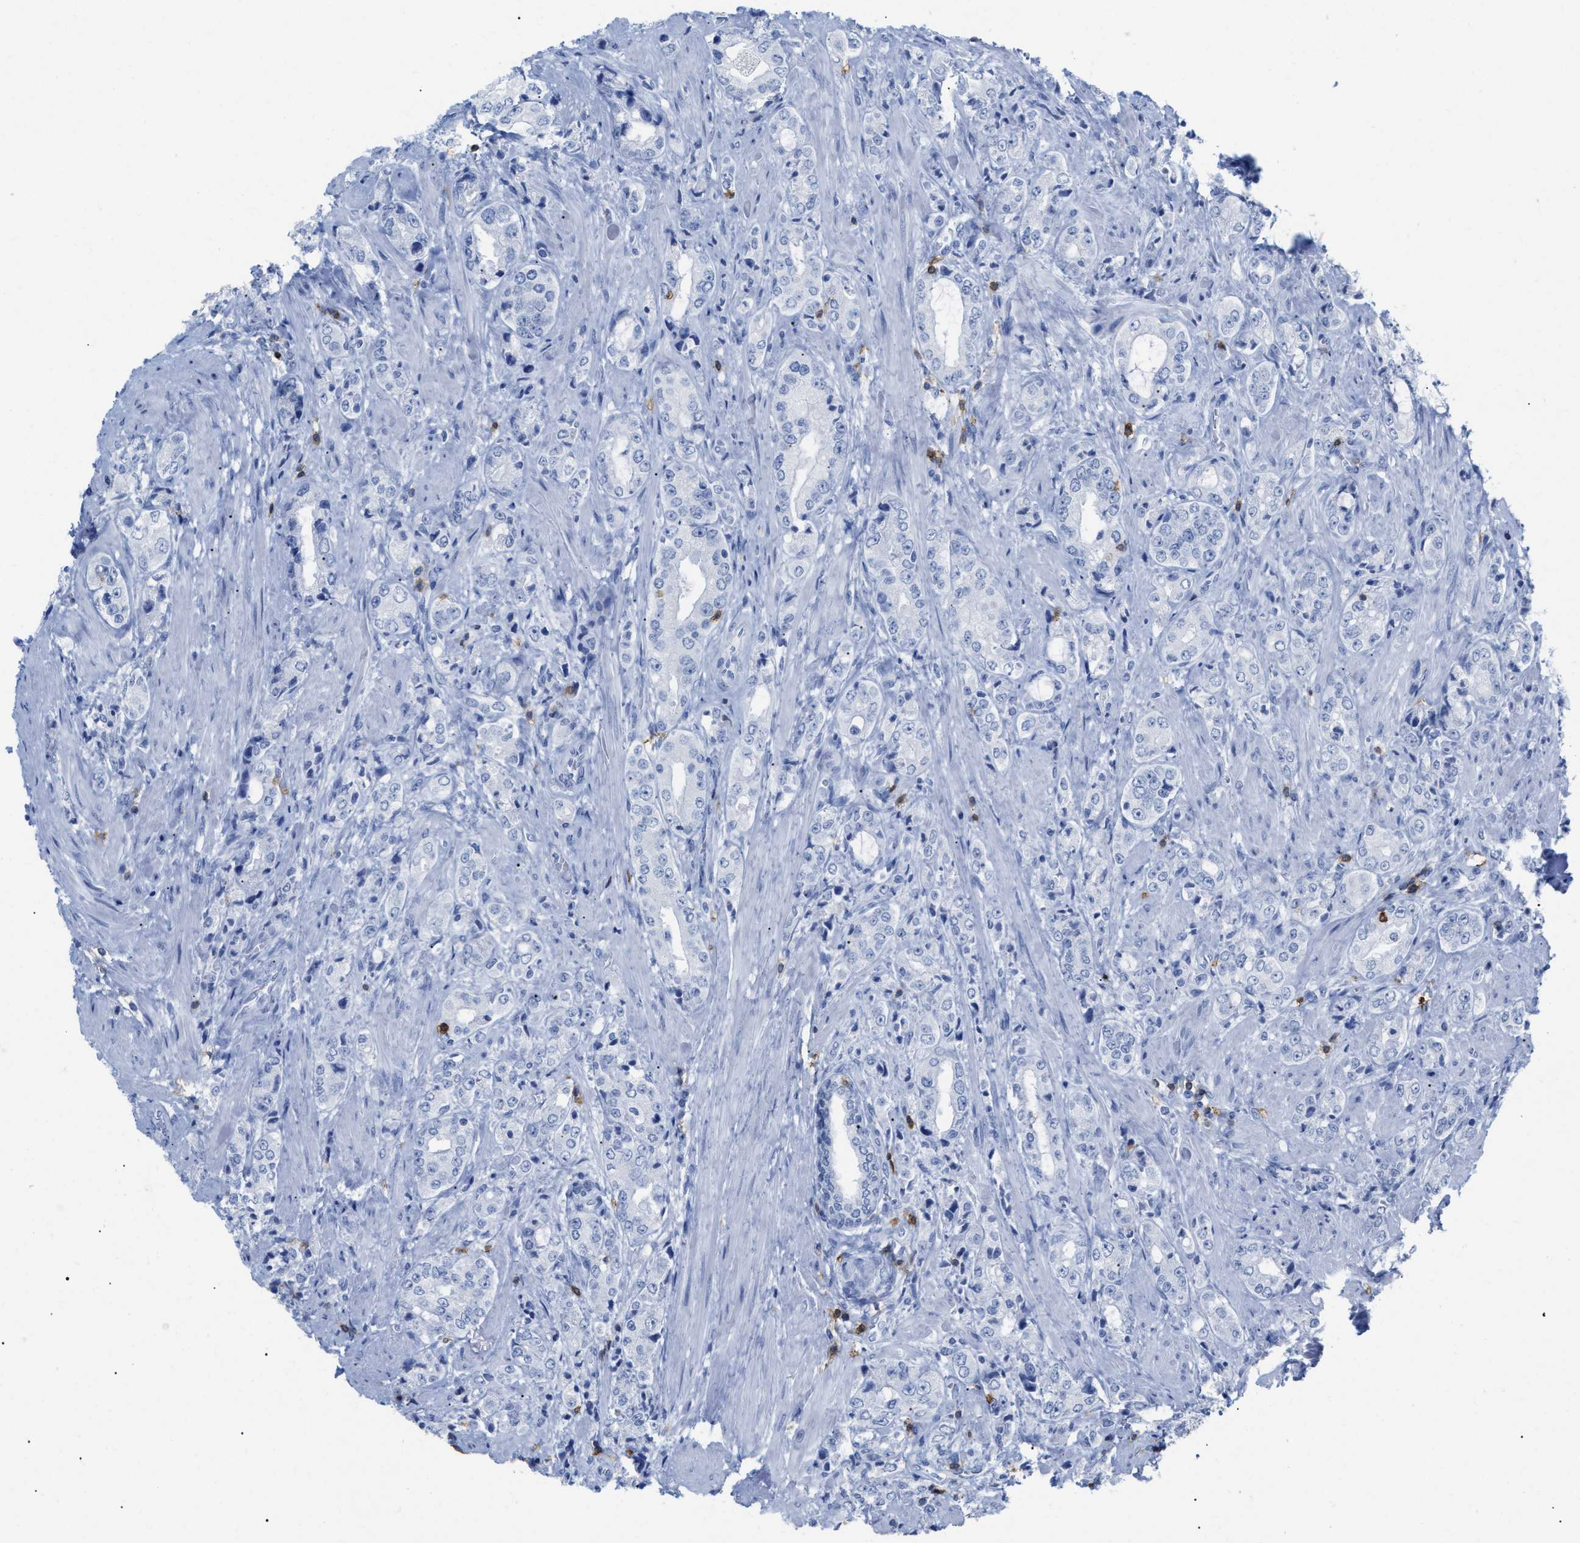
{"staining": {"intensity": "negative", "quantity": "none", "location": "none"}, "tissue": "prostate cancer", "cell_type": "Tumor cells", "image_type": "cancer", "snomed": [{"axis": "morphology", "description": "Adenocarcinoma, High grade"}, {"axis": "topography", "description": "Prostate"}], "caption": "A histopathology image of human prostate high-grade adenocarcinoma is negative for staining in tumor cells.", "gene": "CD5", "patient": {"sex": "male", "age": 61}}